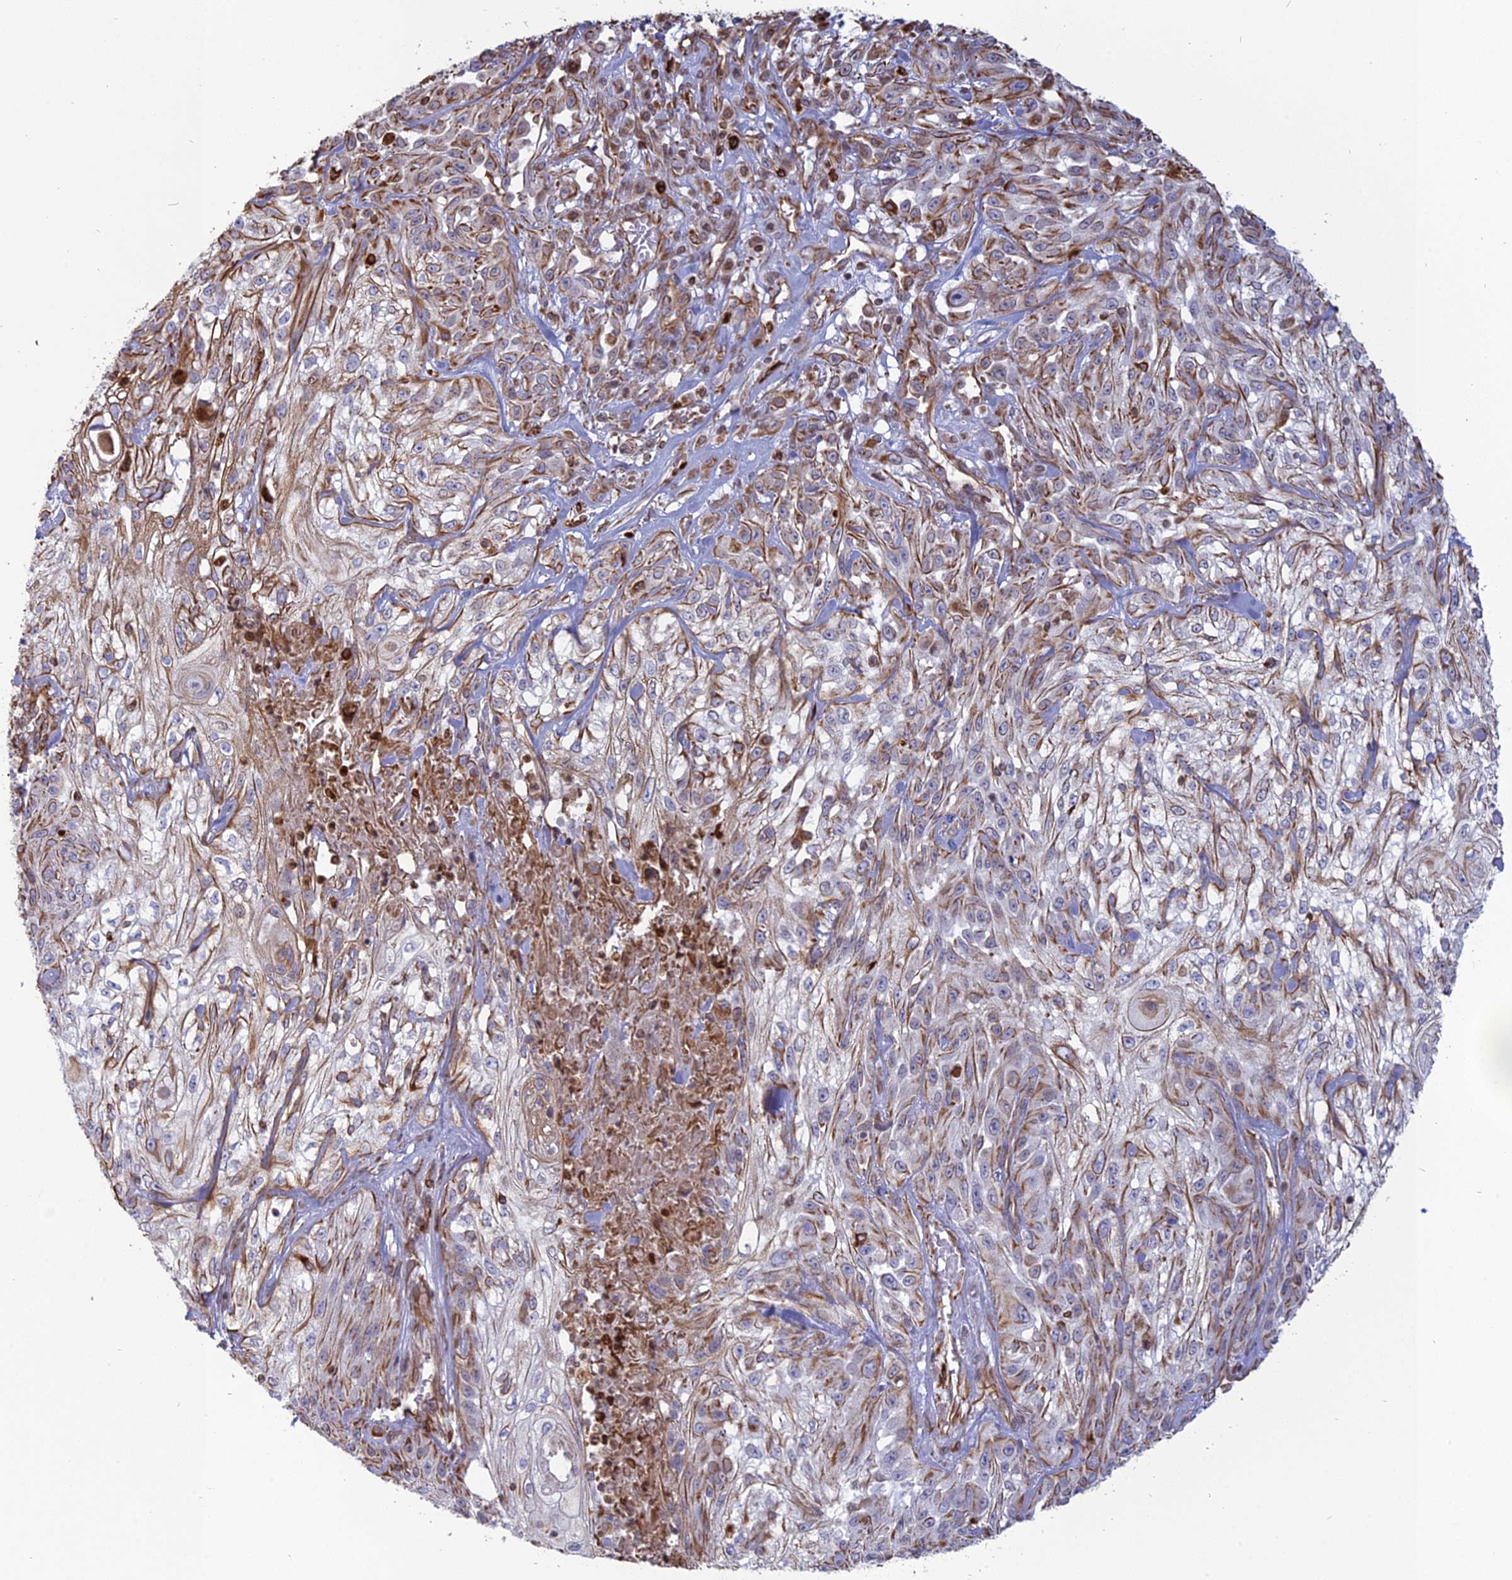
{"staining": {"intensity": "moderate", "quantity": "<25%", "location": "cytoplasmic/membranous"}, "tissue": "skin cancer", "cell_type": "Tumor cells", "image_type": "cancer", "snomed": [{"axis": "morphology", "description": "Squamous cell carcinoma, NOS"}, {"axis": "morphology", "description": "Squamous cell carcinoma, metastatic, NOS"}, {"axis": "topography", "description": "Skin"}, {"axis": "topography", "description": "Lymph node"}], "caption": "Skin cancer stained with immunohistochemistry (IHC) demonstrates moderate cytoplasmic/membranous expression in about <25% of tumor cells. The staining was performed using DAB (3,3'-diaminobenzidine) to visualize the protein expression in brown, while the nuclei were stained in blue with hematoxylin (Magnification: 20x).", "gene": "APOBR", "patient": {"sex": "male", "age": 75}}